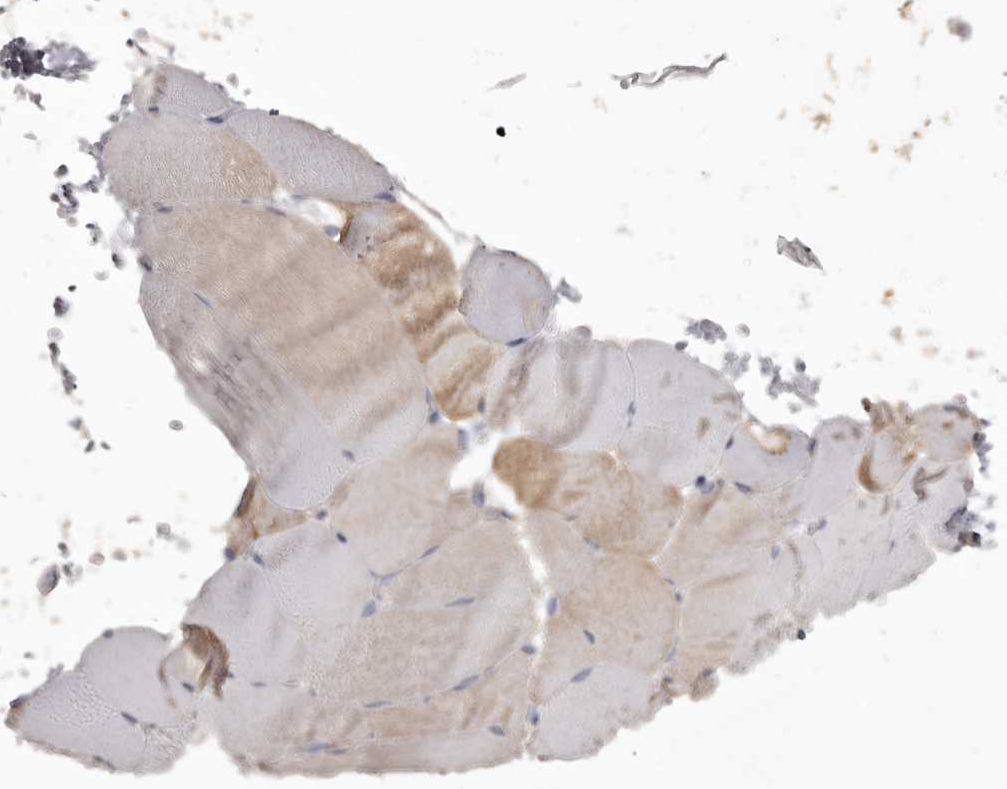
{"staining": {"intensity": "weak", "quantity": "25%-75%", "location": "cytoplasmic/membranous"}, "tissue": "skeletal muscle", "cell_type": "Myocytes", "image_type": "normal", "snomed": [{"axis": "morphology", "description": "Normal tissue, NOS"}, {"axis": "topography", "description": "Skeletal muscle"}, {"axis": "topography", "description": "Parathyroid gland"}], "caption": "Immunohistochemical staining of benign skeletal muscle reveals weak cytoplasmic/membranous protein expression in about 25%-75% of myocytes. Ihc stains the protein of interest in brown and the nuclei are stained blue.", "gene": "TPD52", "patient": {"sex": "female", "age": 37}}